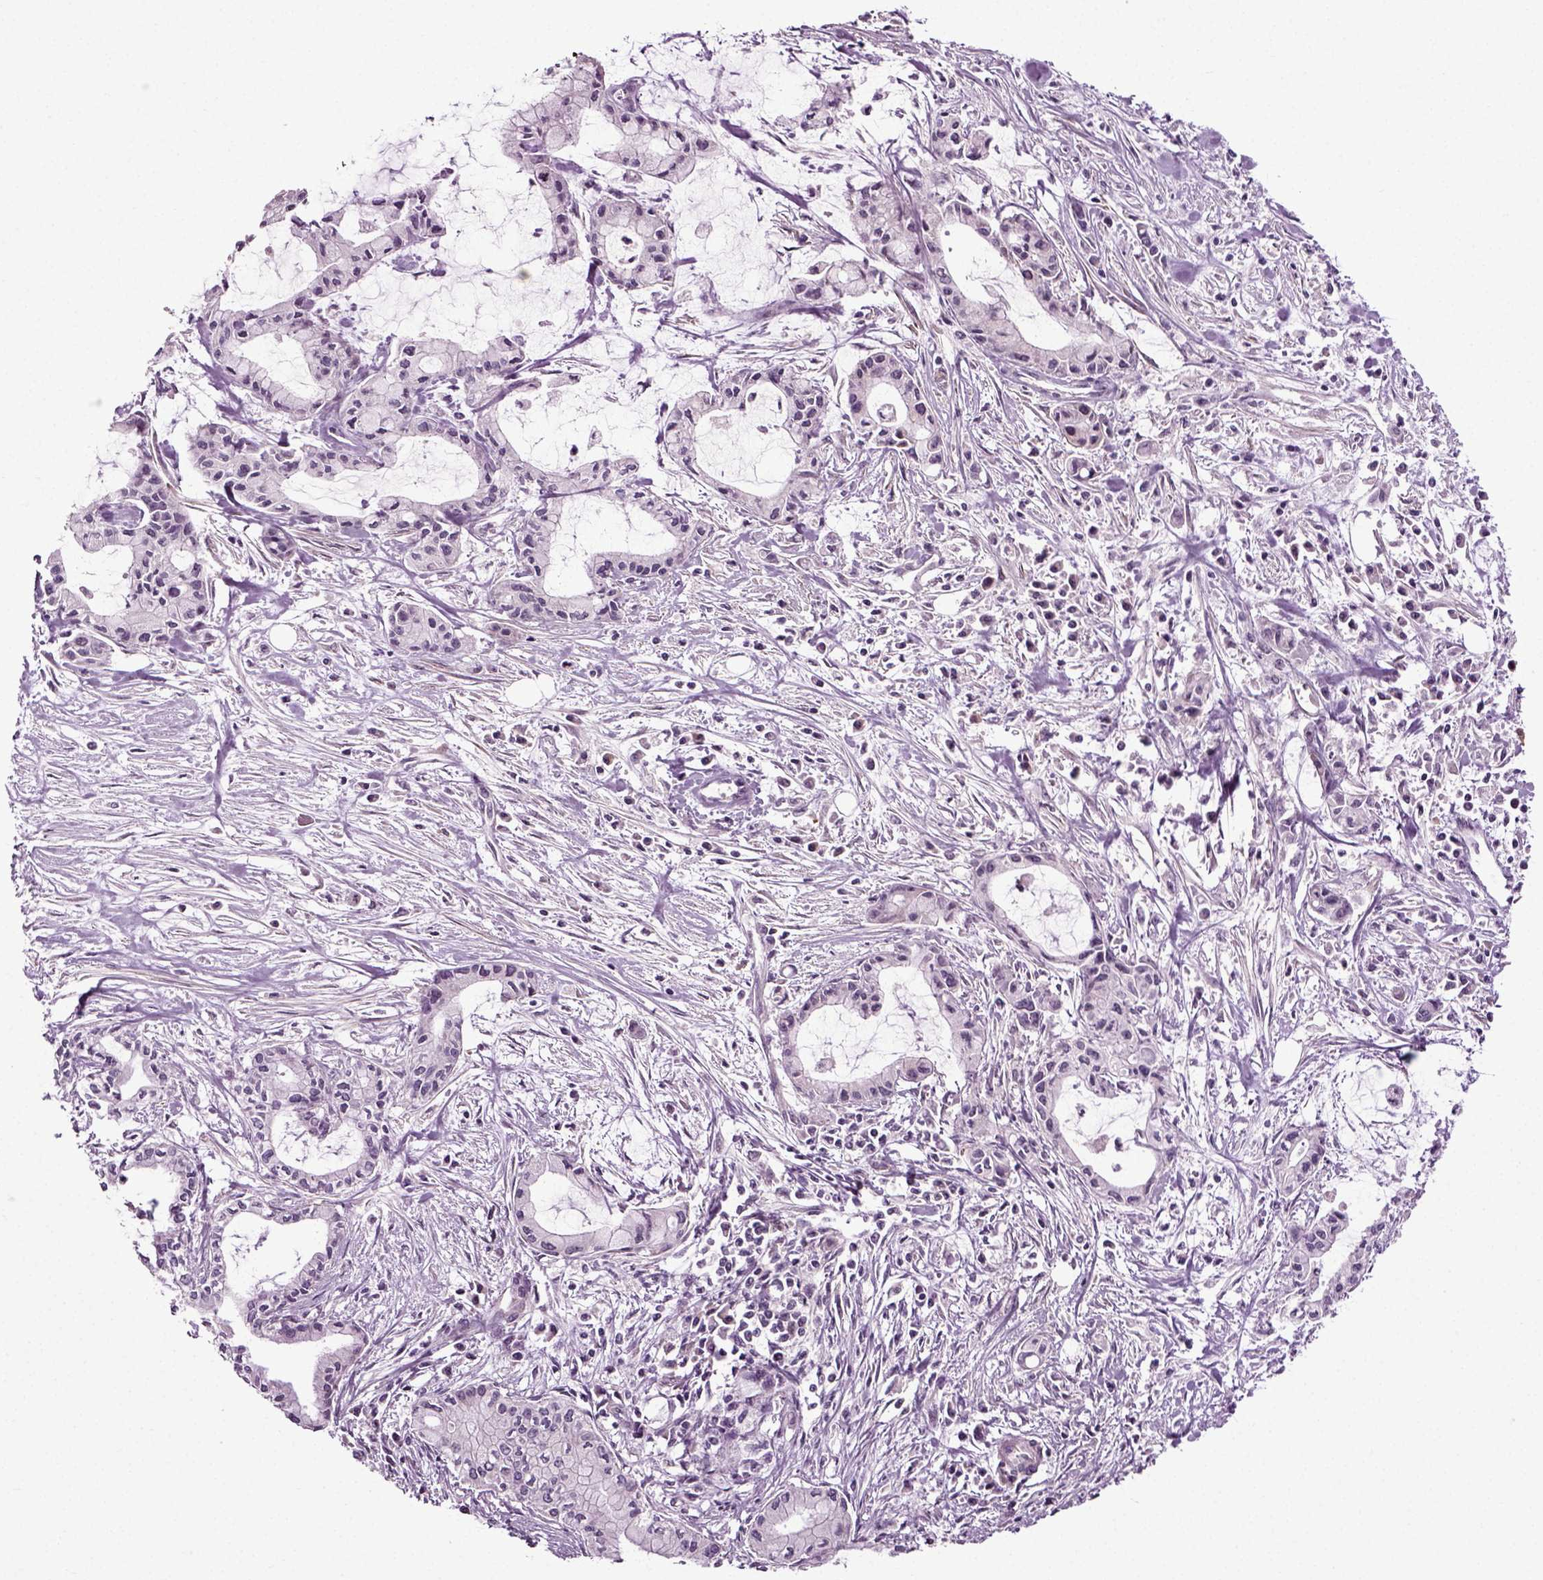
{"staining": {"intensity": "negative", "quantity": "none", "location": "none"}, "tissue": "pancreatic cancer", "cell_type": "Tumor cells", "image_type": "cancer", "snomed": [{"axis": "morphology", "description": "Adenocarcinoma, NOS"}, {"axis": "topography", "description": "Pancreas"}], "caption": "High power microscopy photomicrograph of an IHC micrograph of pancreatic cancer, revealing no significant expression in tumor cells.", "gene": "KNSTRN", "patient": {"sex": "male", "age": 48}}